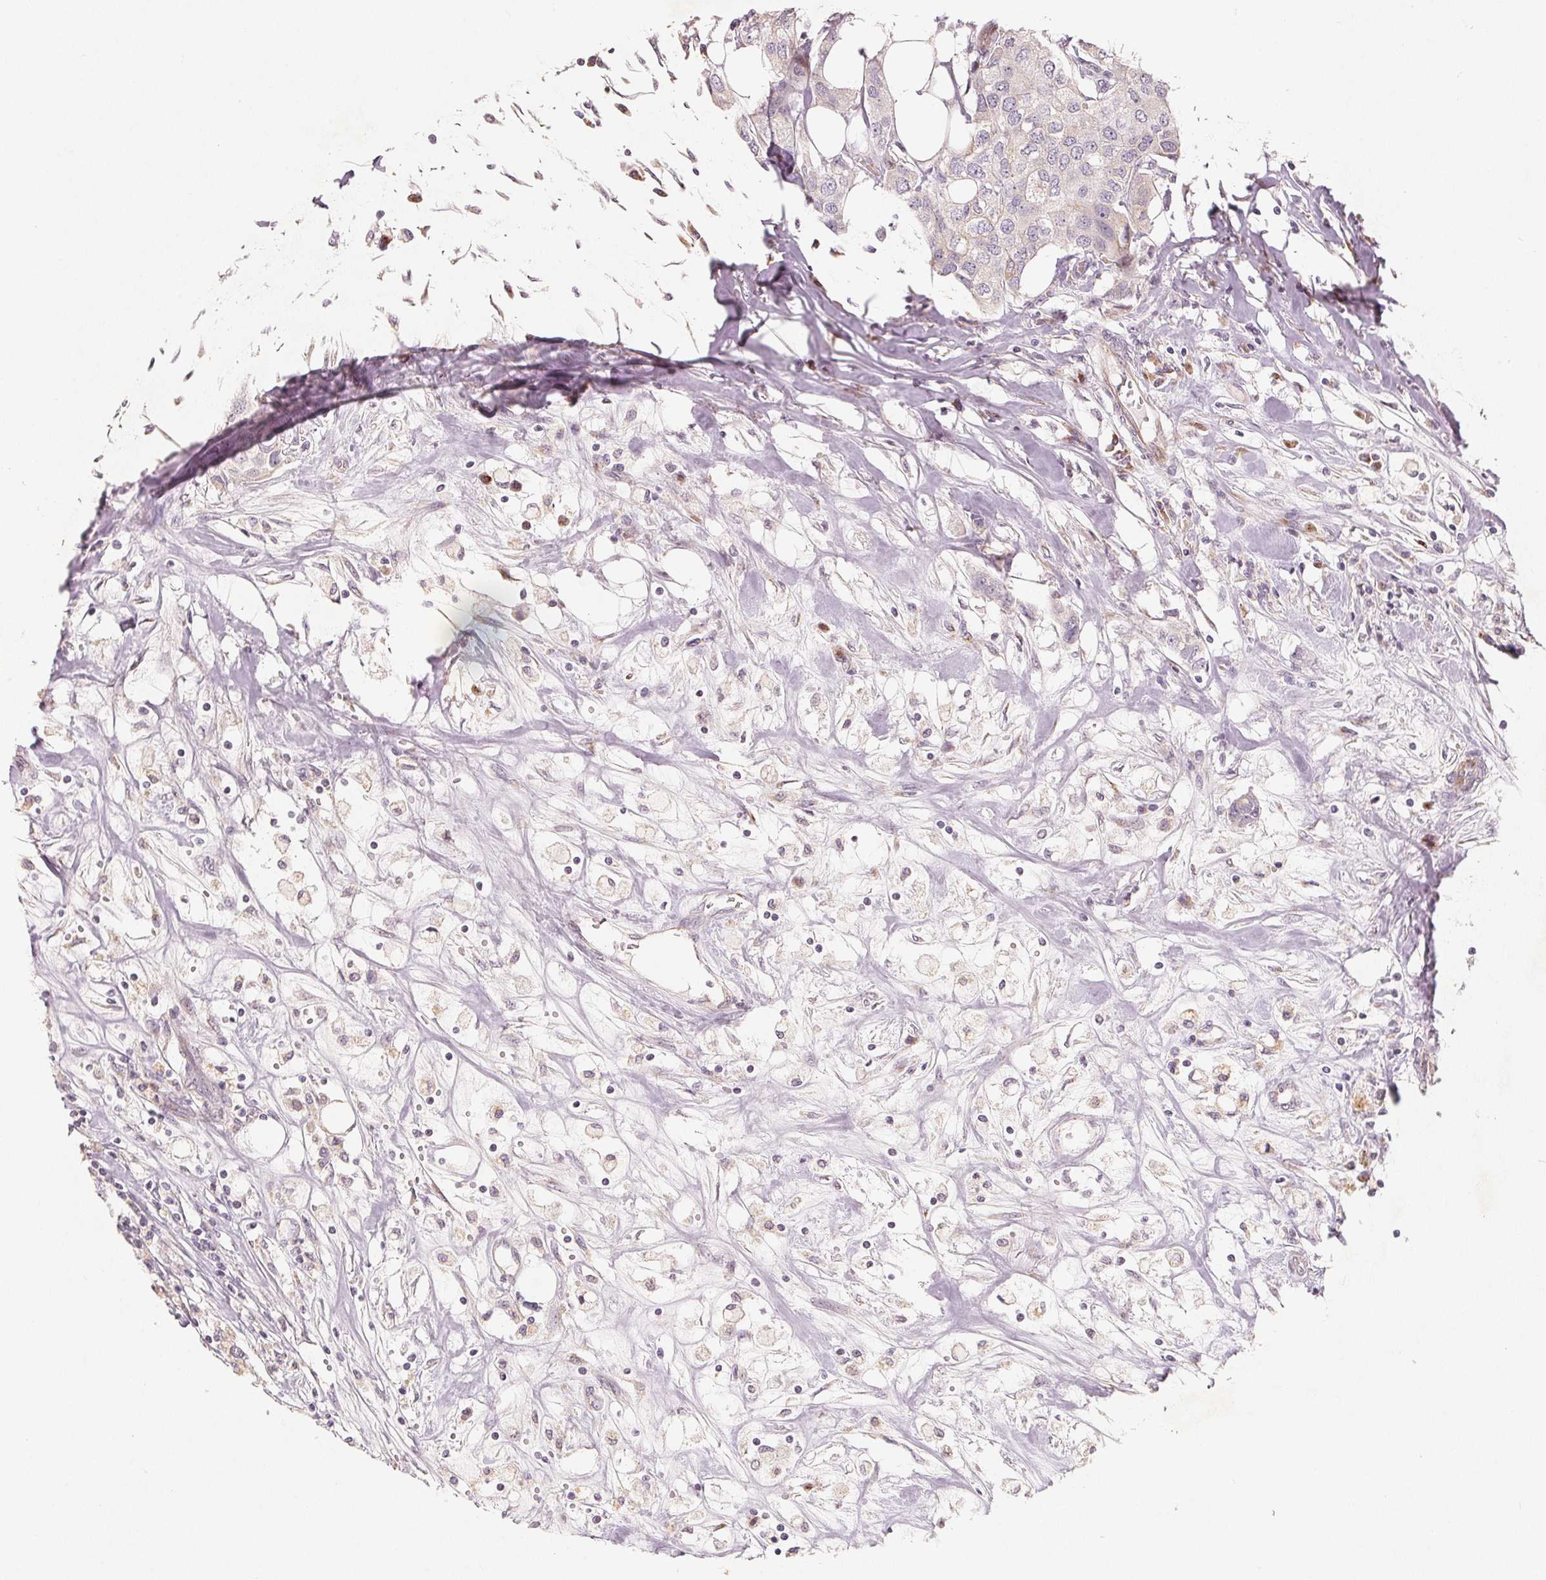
{"staining": {"intensity": "negative", "quantity": "none", "location": "none"}, "tissue": "breast cancer", "cell_type": "Tumor cells", "image_type": "cancer", "snomed": [{"axis": "morphology", "description": "Duct carcinoma"}, {"axis": "topography", "description": "Breast"}], "caption": "Tumor cells show no significant protein staining in breast infiltrating ductal carcinoma. (DAB (3,3'-diaminobenzidine) IHC, high magnification).", "gene": "TMSB15B", "patient": {"sex": "female", "age": 80}}